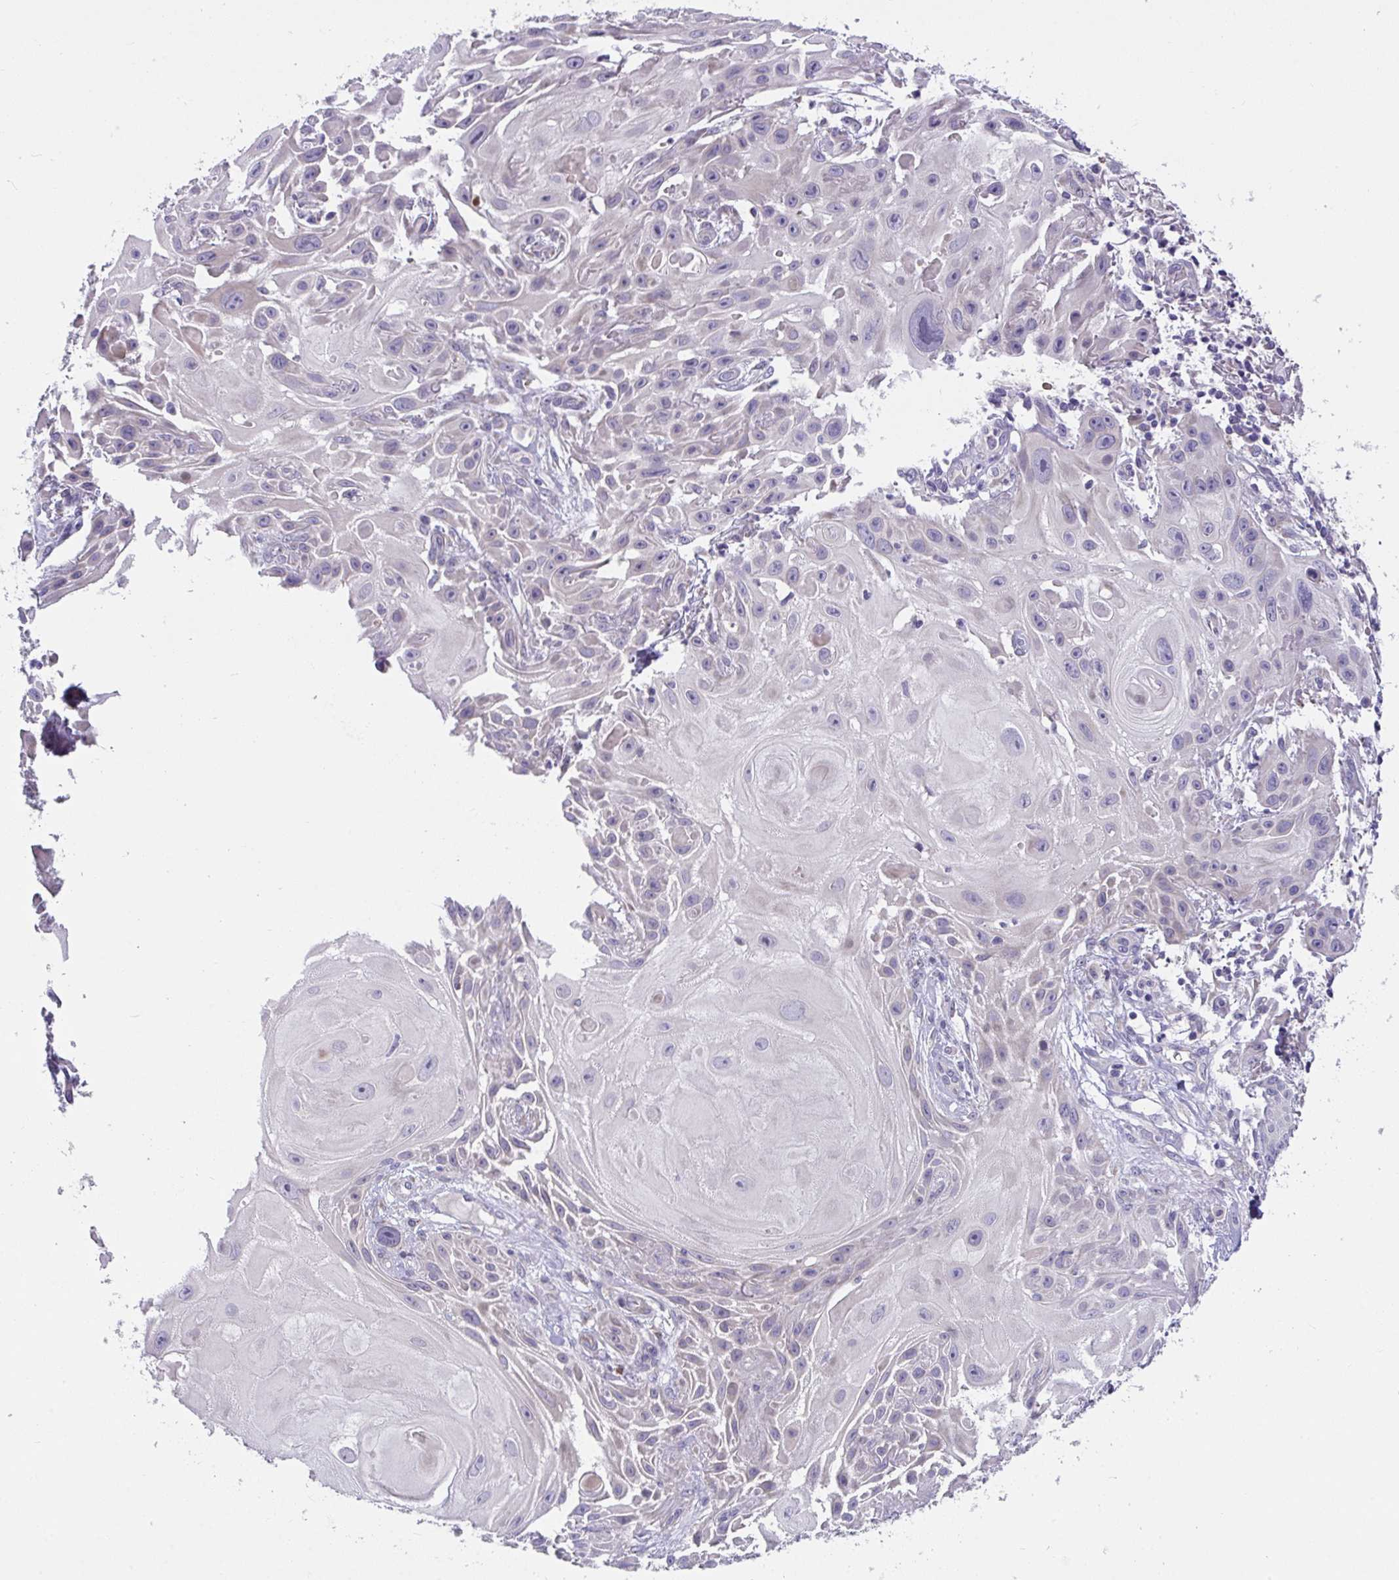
{"staining": {"intensity": "negative", "quantity": "none", "location": "none"}, "tissue": "skin cancer", "cell_type": "Tumor cells", "image_type": "cancer", "snomed": [{"axis": "morphology", "description": "Squamous cell carcinoma, NOS"}, {"axis": "topography", "description": "Skin"}], "caption": "DAB immunohistochemical staining of human skin squamous cell carcinoma exhibits no significant positivity in tumor cells. (DAB (3,3'-diaminobenzidine) immunohistochemistry (IHC), high magnification).", "gene": "SUSD4", "patient": {"sex": "female", "age": 91}}